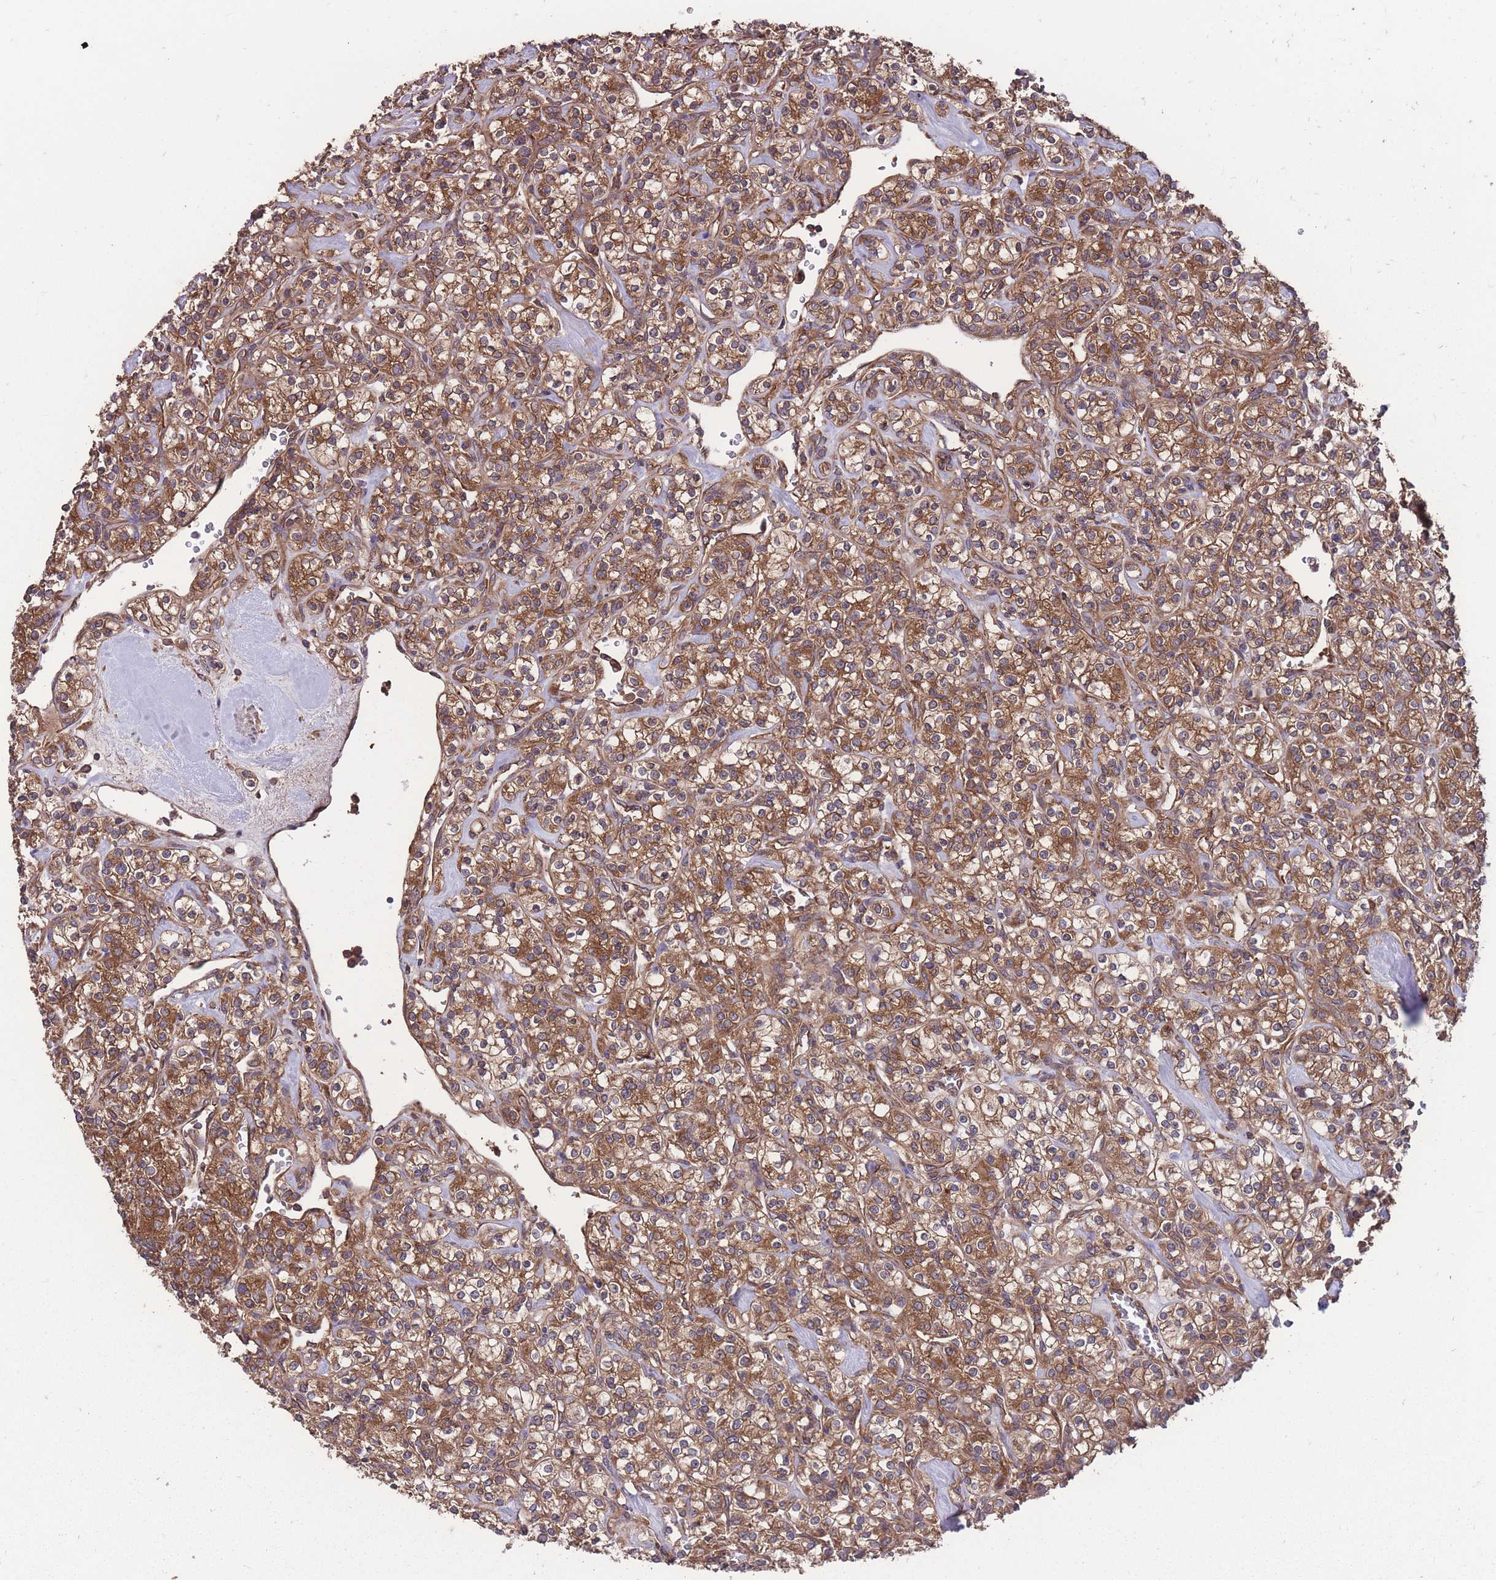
{"staining": {"intensity": "strong", "quantity": ">75%", "location": "cytoplasmic/membranous"}, "tissue": "renal cancer", "cell_type": "Tumor cells", "image_type": "cancer", "snomed": [{"axis": "morphology", "description": "Adenocarcinoma, NOS"}, {"axis": "topography", "description": "Kidney"}], "caption": "Renal adenocarcinoma stained for a protein (brown) displays strong cytoplasmic/membranous positive positivity in about >75% of tumor cells.", "gene": "ZPR1", "patient": {"sex": "male", "age": 77}}